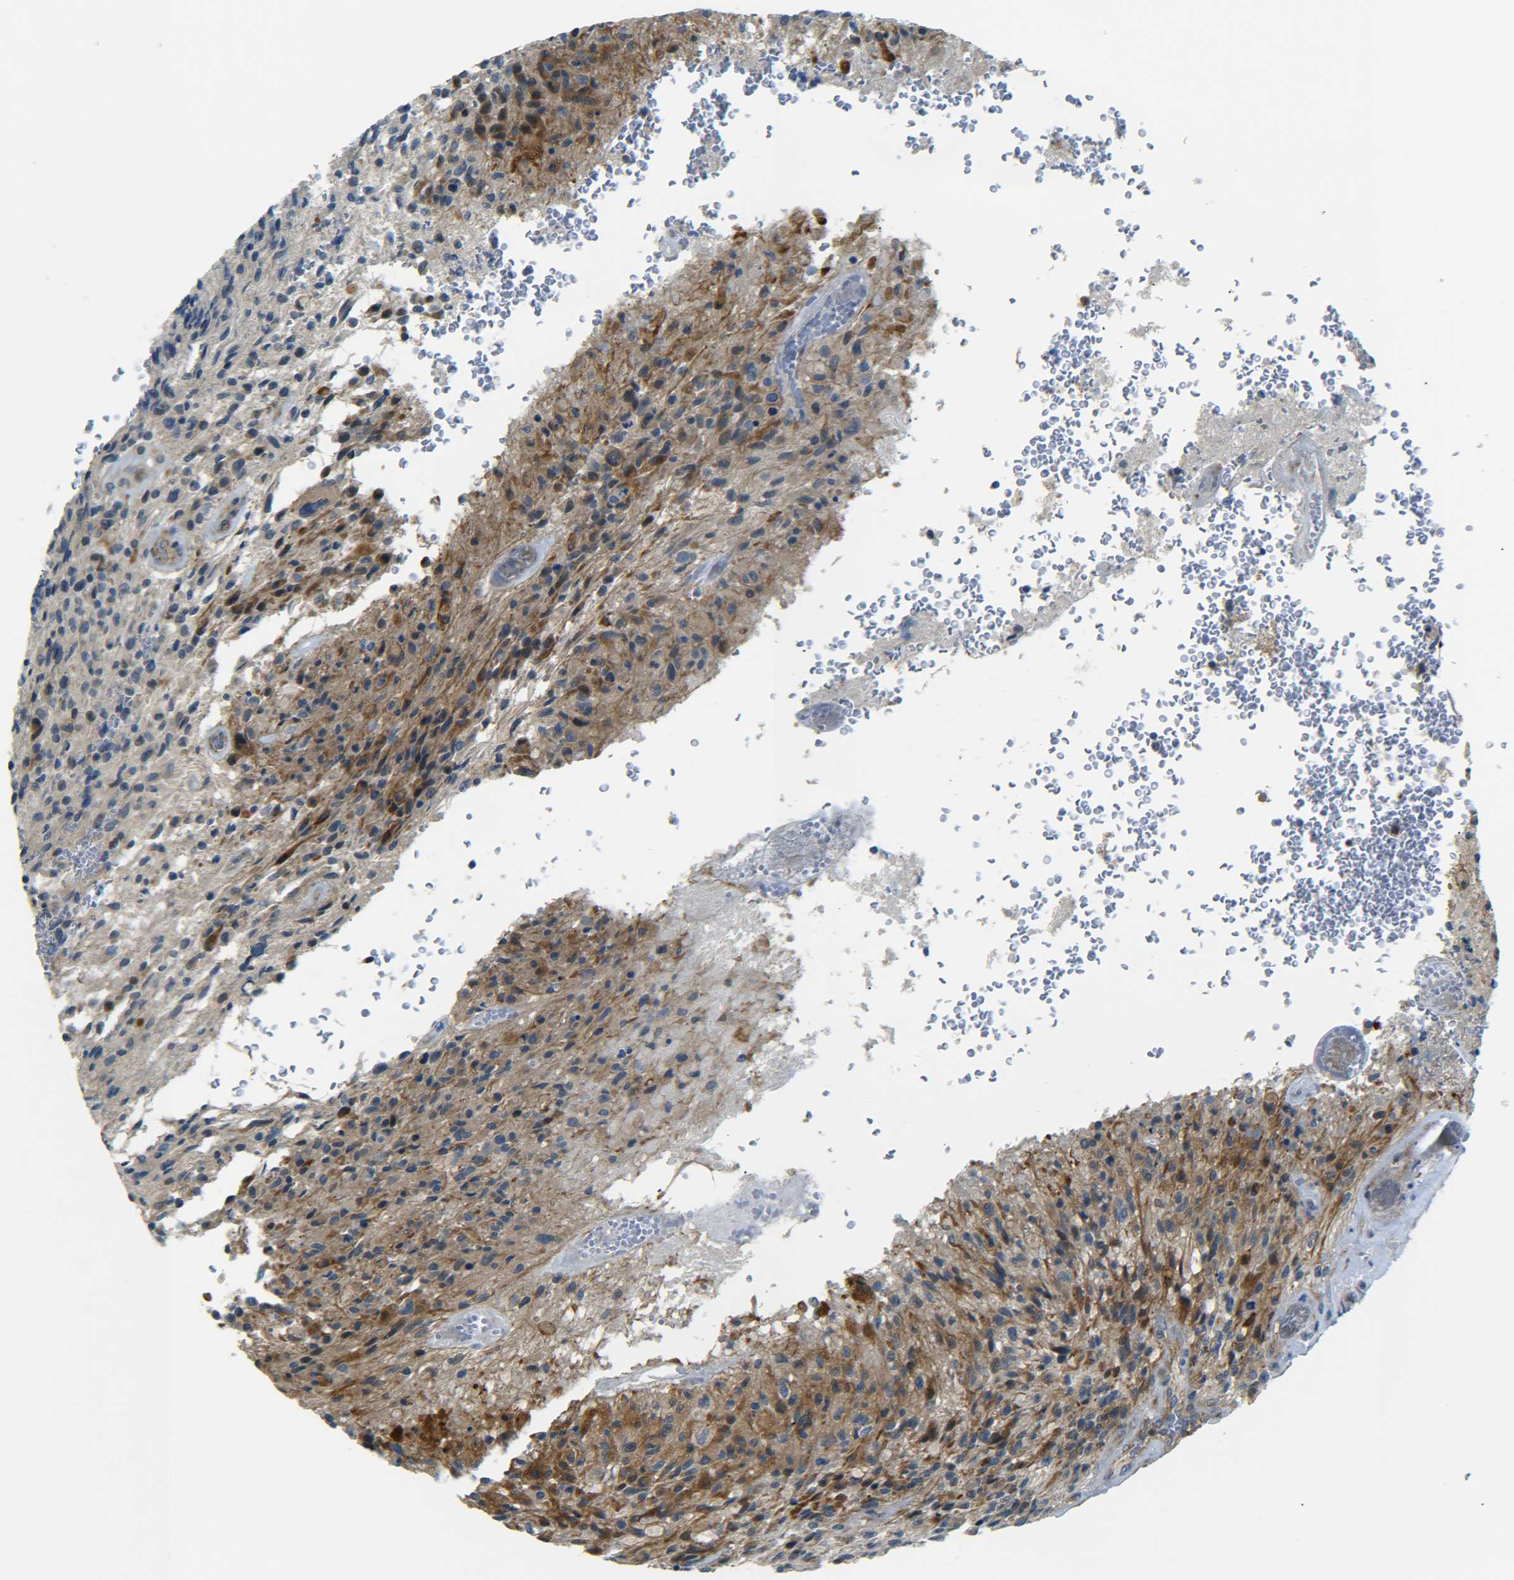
{"staining": {"intensity": "moderate", "quantity": ">75%", "location": "cytoplasmic/membranous"}, "tissue": "glioma", "cell_type": "Tumor cells", "image_type": "cancer", "snomed": [{"axis": "morphology", "description": "Normal tissue, NOS"}, {"axis": "morphology", "description": "Glioma, malignant, High grade"}, {"axis": "topography", "description": "Cerebral cortex"}], "caption": "This histopathology image displays immunohistochemistry (IHC) staining of human malignant high-grade glioma, with medium moderate cytoplasmic/membranous positivity in about >75% of tumor cells.", "gene": "MEIS1", "patient": {"sex": "male", "age": 56}}